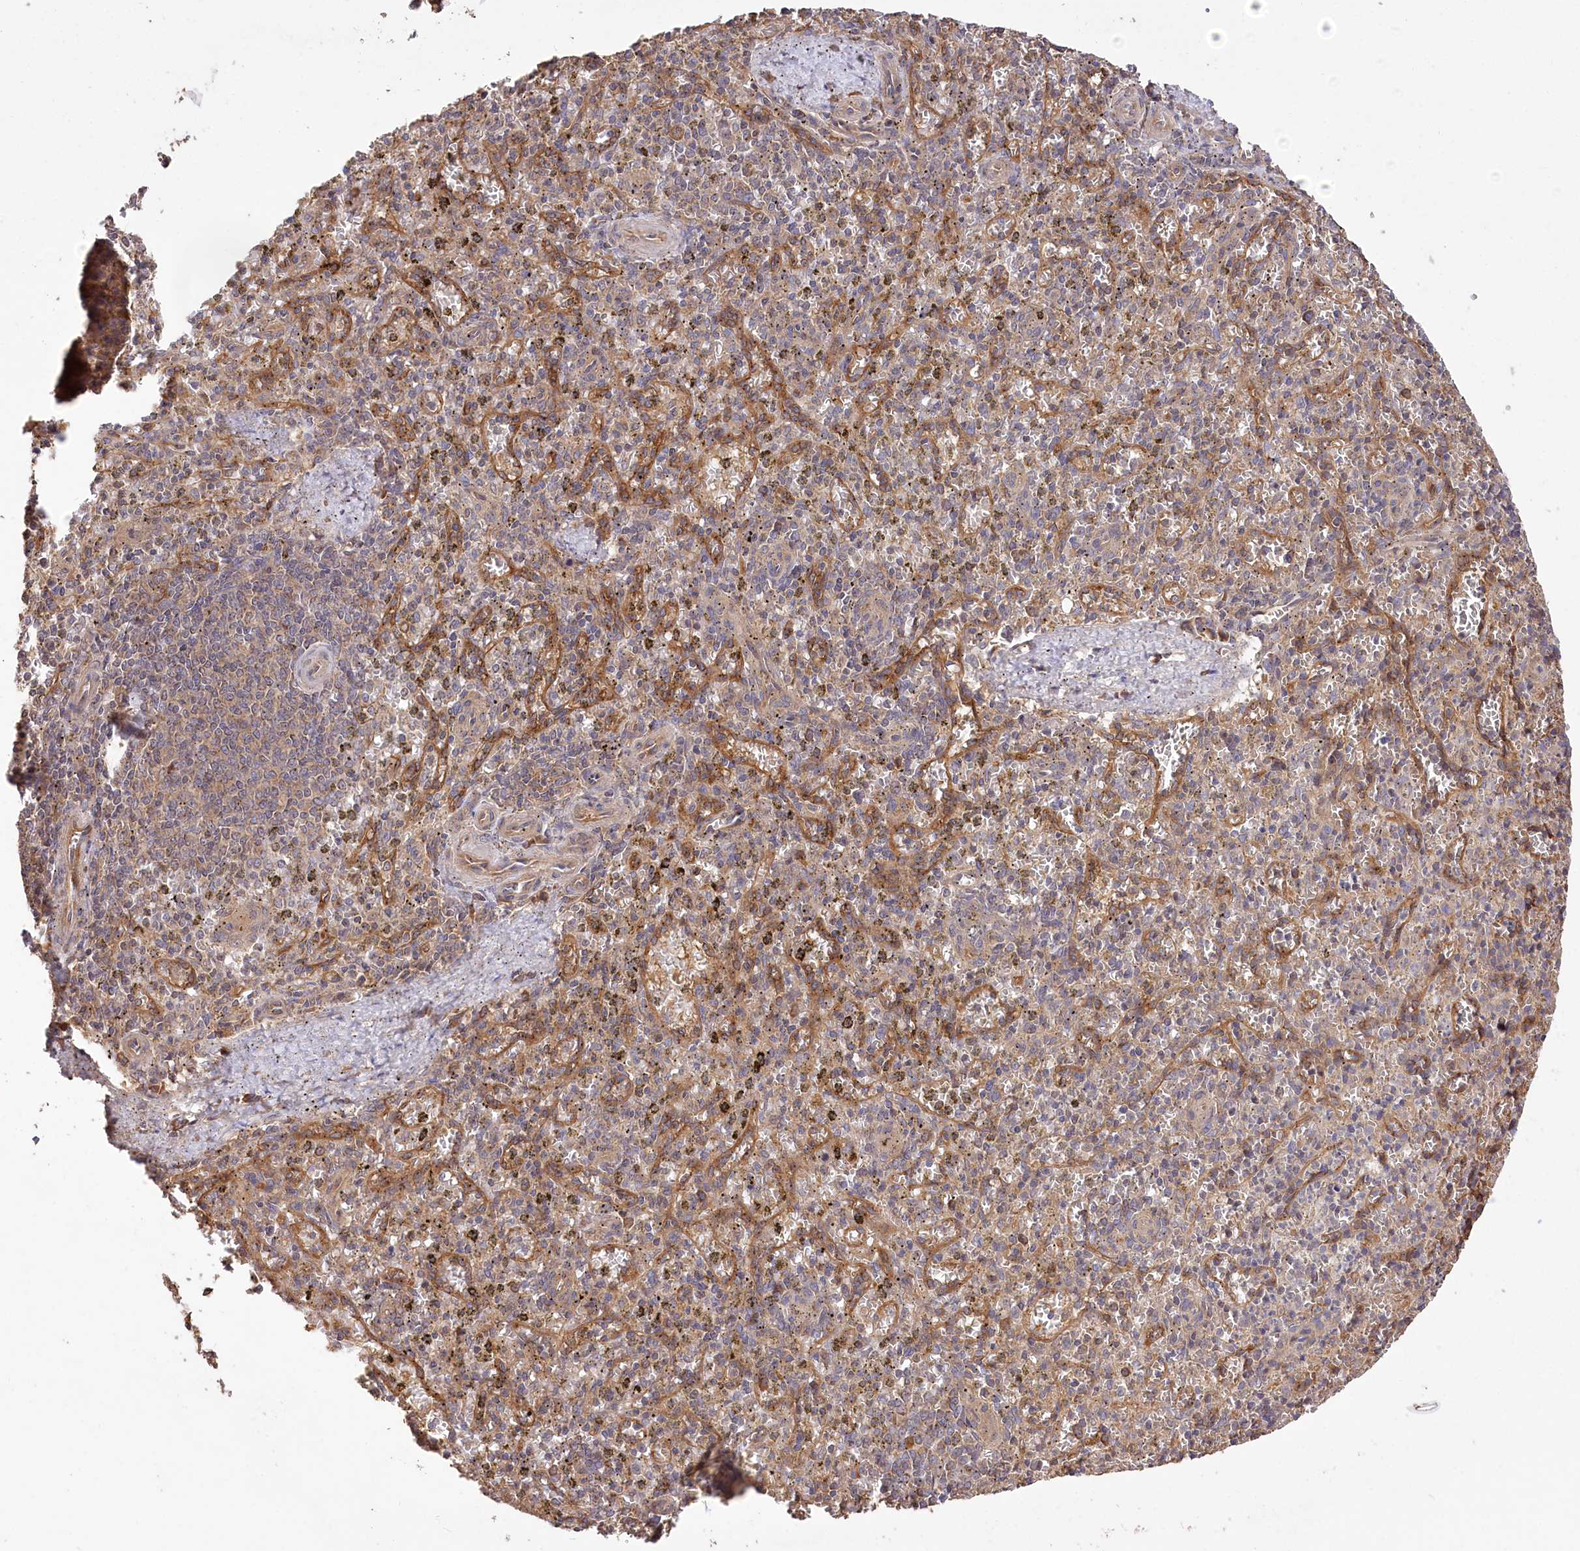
{"staining": {"intensity": "moderate", "quantity": "<25%", "location": "cytoplasmic/membranous"}, "tissue": "spleen", "cell_type": "Cells in red pulp", "image_type": "normal", "snomed": [{"axis": "morphology", "description": "Normal tissue, NOS"}, {"axis": "topography", "description": "Spleen"}], "caption": "Moderate cytoplasmic/membranous protein staining is seen in approximately <25% of cells in red pulp in spleen.", "gene": "PRSS53", "patient": {"sex": "male", "age": 72}}